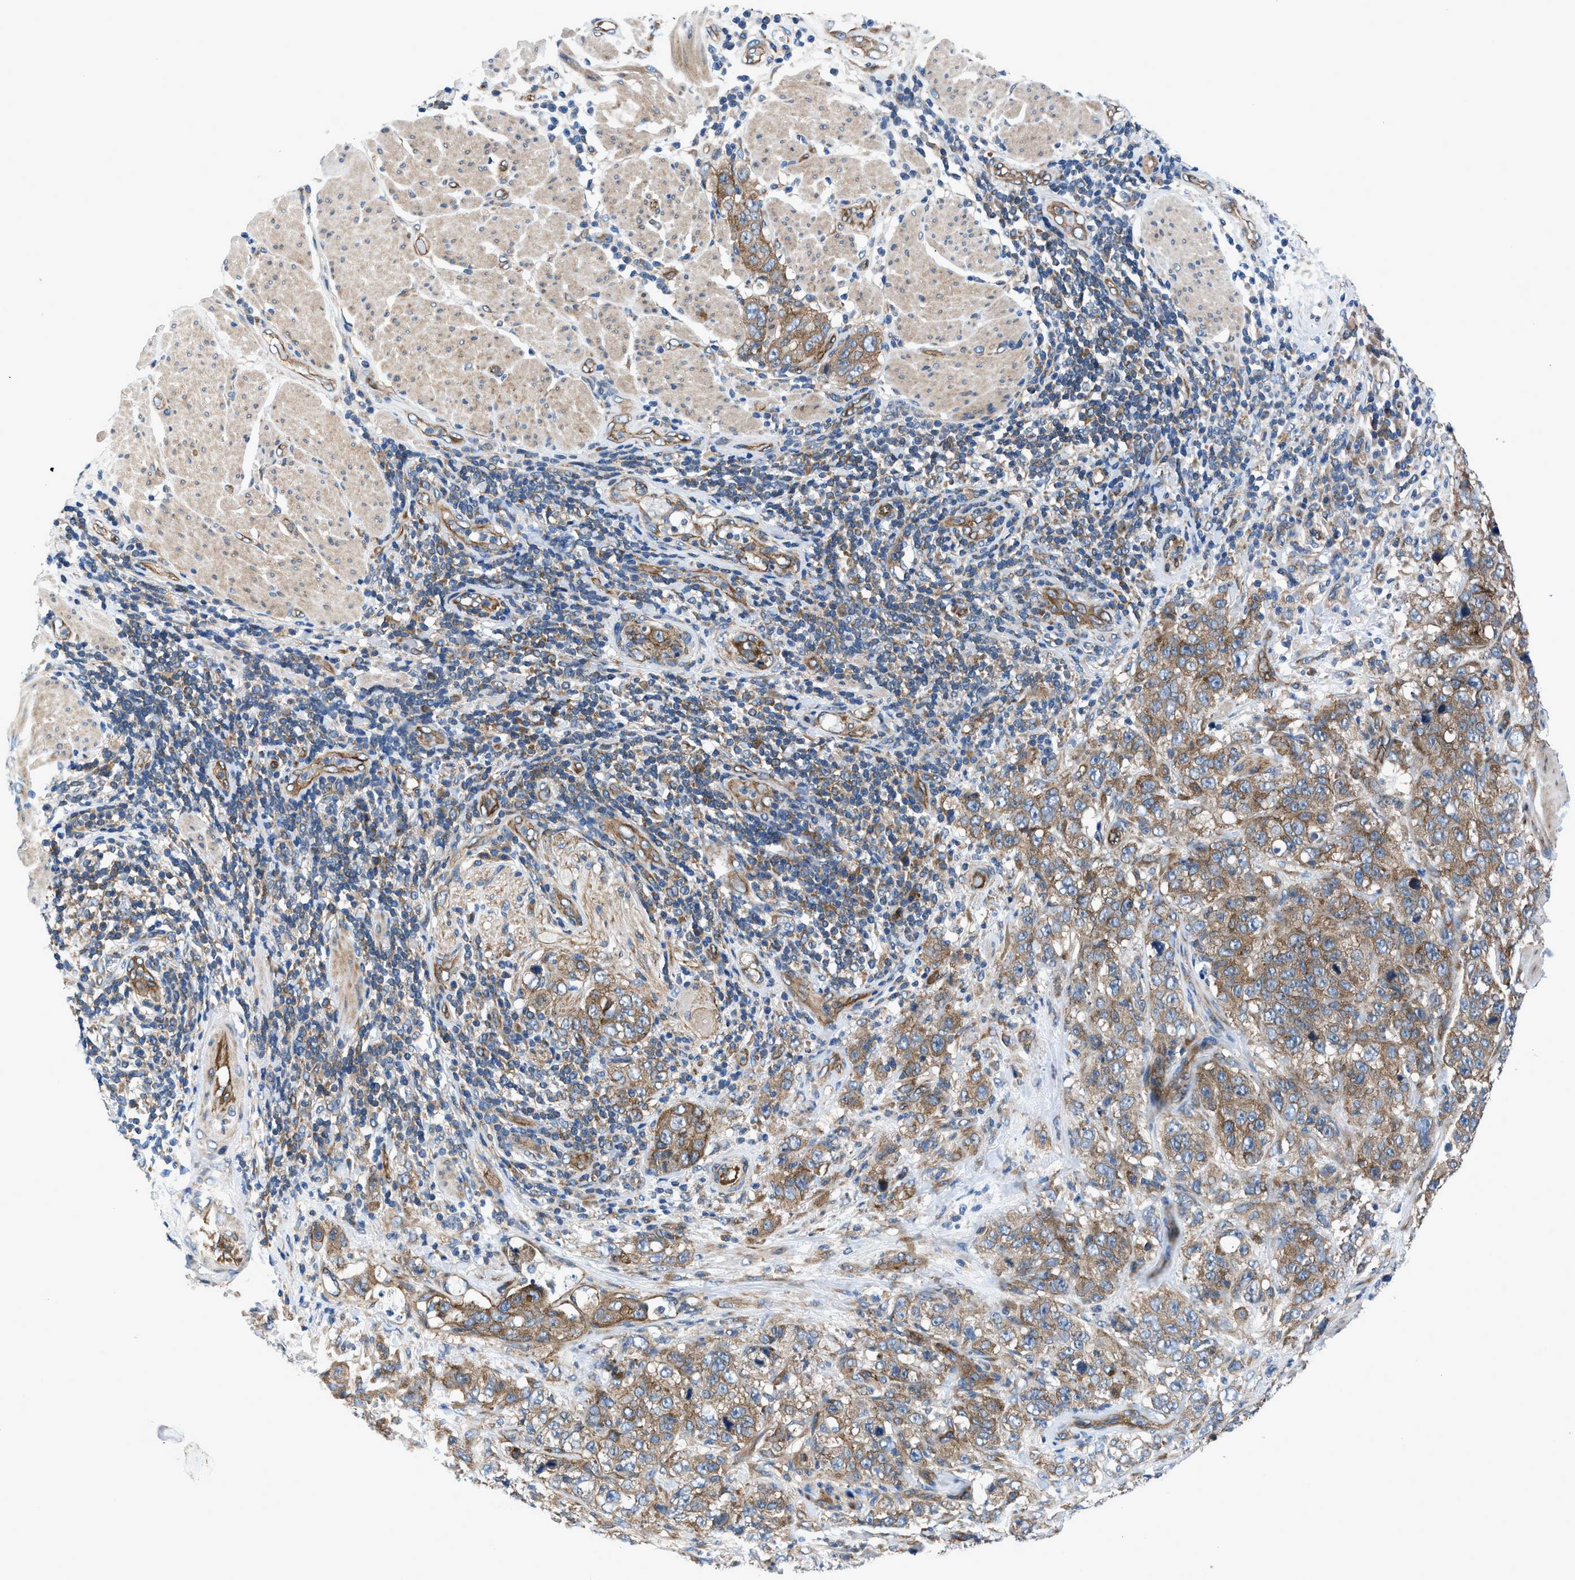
{"staining": {"intensity": "moderate", "quantity": ">75%", "location": "cytoplasmic/membranous"}, "tissue": "stomach cancer", "cell_type": "Tumor cells", "image_type": "cancer", "snomed": [{"axis": "morphology", "description": "Adenocarcinoma, NOS"}, {"axis": "topography", "description": "Stomach"}], "caption": "Adenocarcinoma (stomach) was stained to show a protein in brown. There is medium levels of moderate cytoplasmic/membranous staining in approximately >75% of tumor cells.", "gene": "TRIP4", "patient": {"sex": "male", "age": 48}}